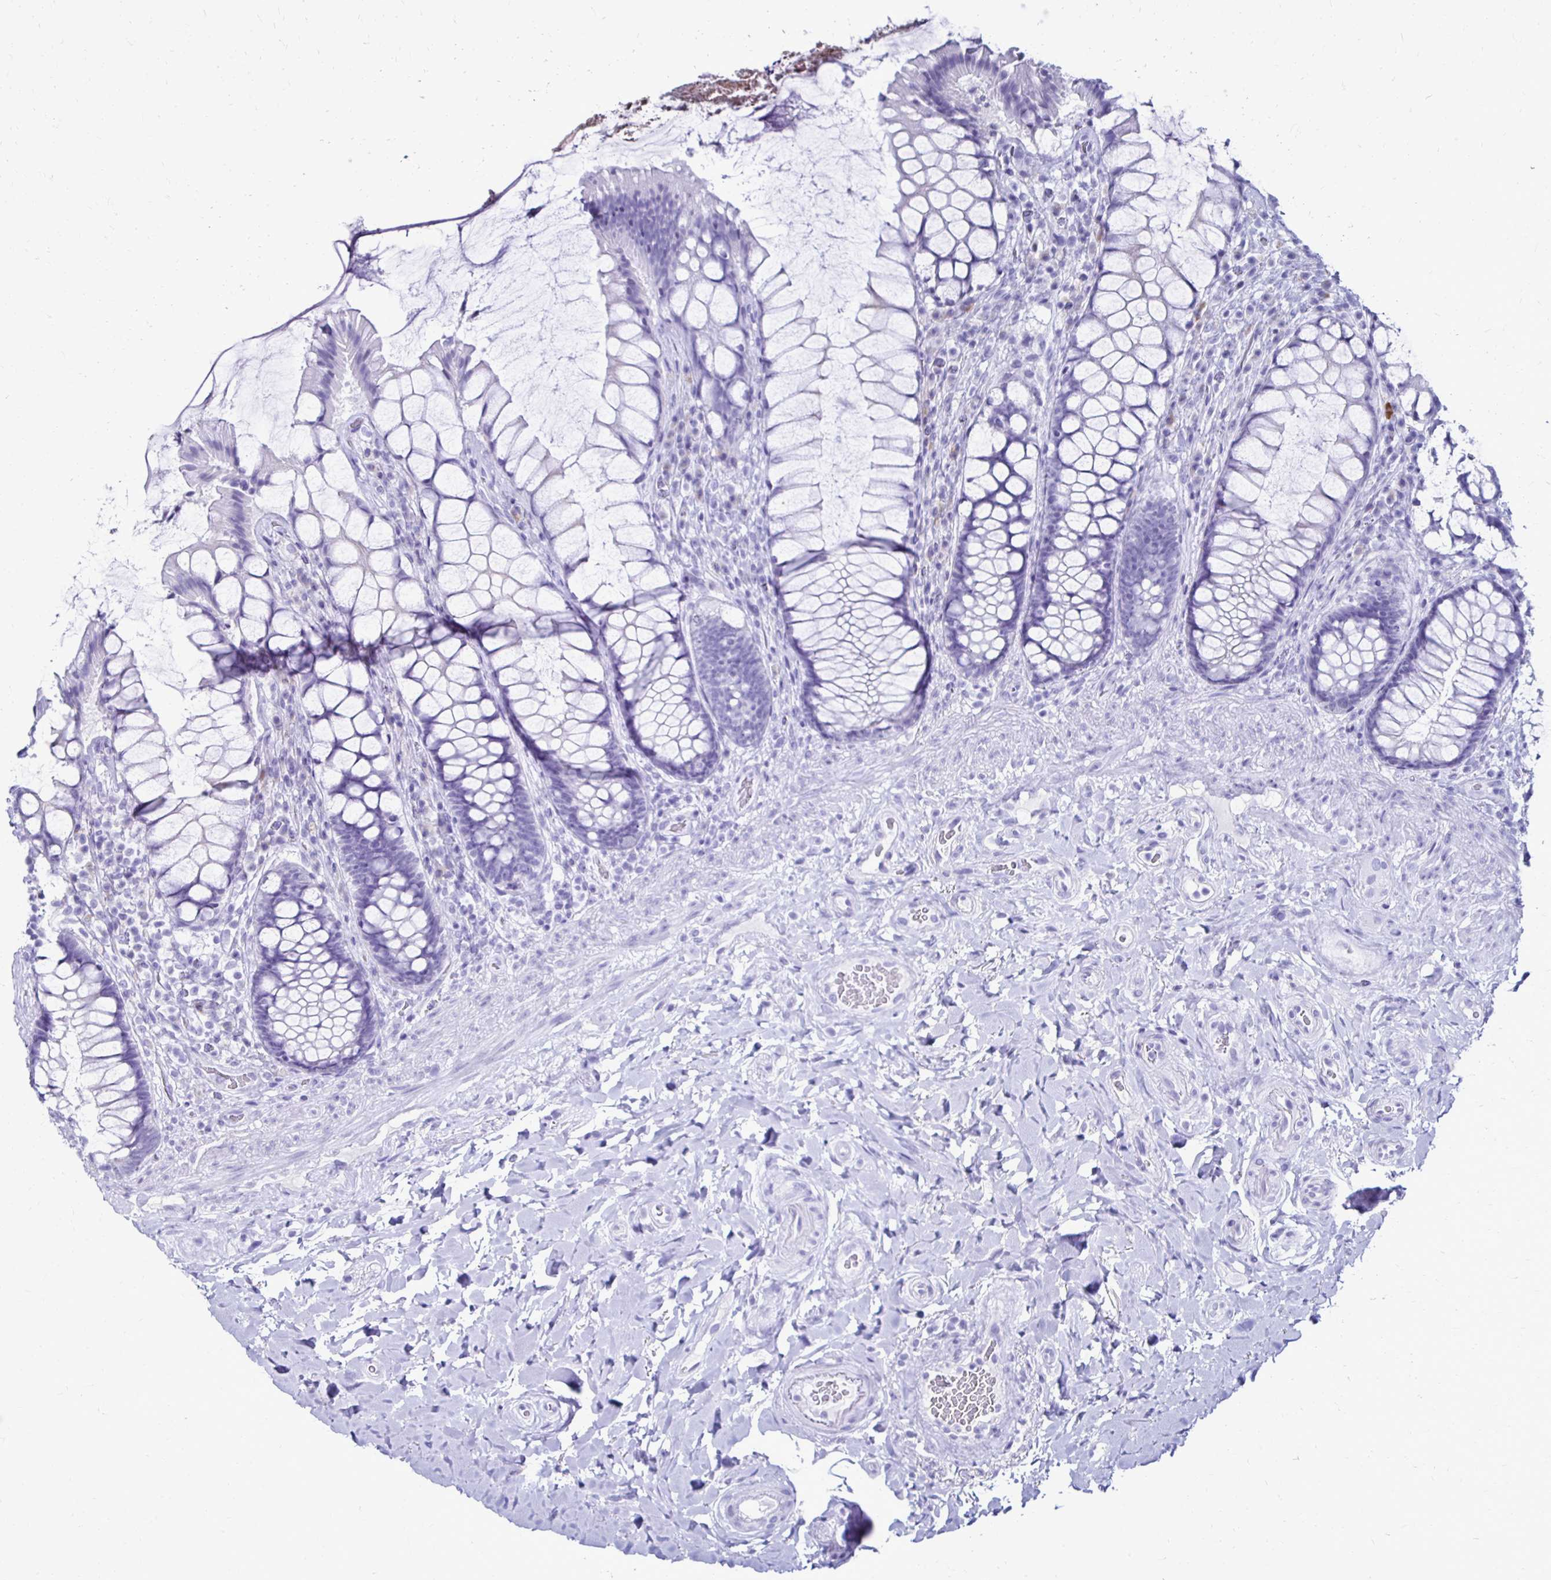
{"staining": {"intensity": "negative", "quantity": "none", "location": "none"}, "tissue": "rectum", "cell_type": "Glandular cells", "image_type": "normal", "snomed": [{"axis": "morphology", "description": "Normal tissue, NOS"}, {"axis": "topography", "description": "Rectum"}], "caption": "The photomicrograph exhibits no staining of glandular cells in benign rectum. (DAB (3,3'-diaminobenzidine) IHC with hematoxylin counter stain).", "gene": "CST5", "patient": {"sex": "female", "age": 58}}